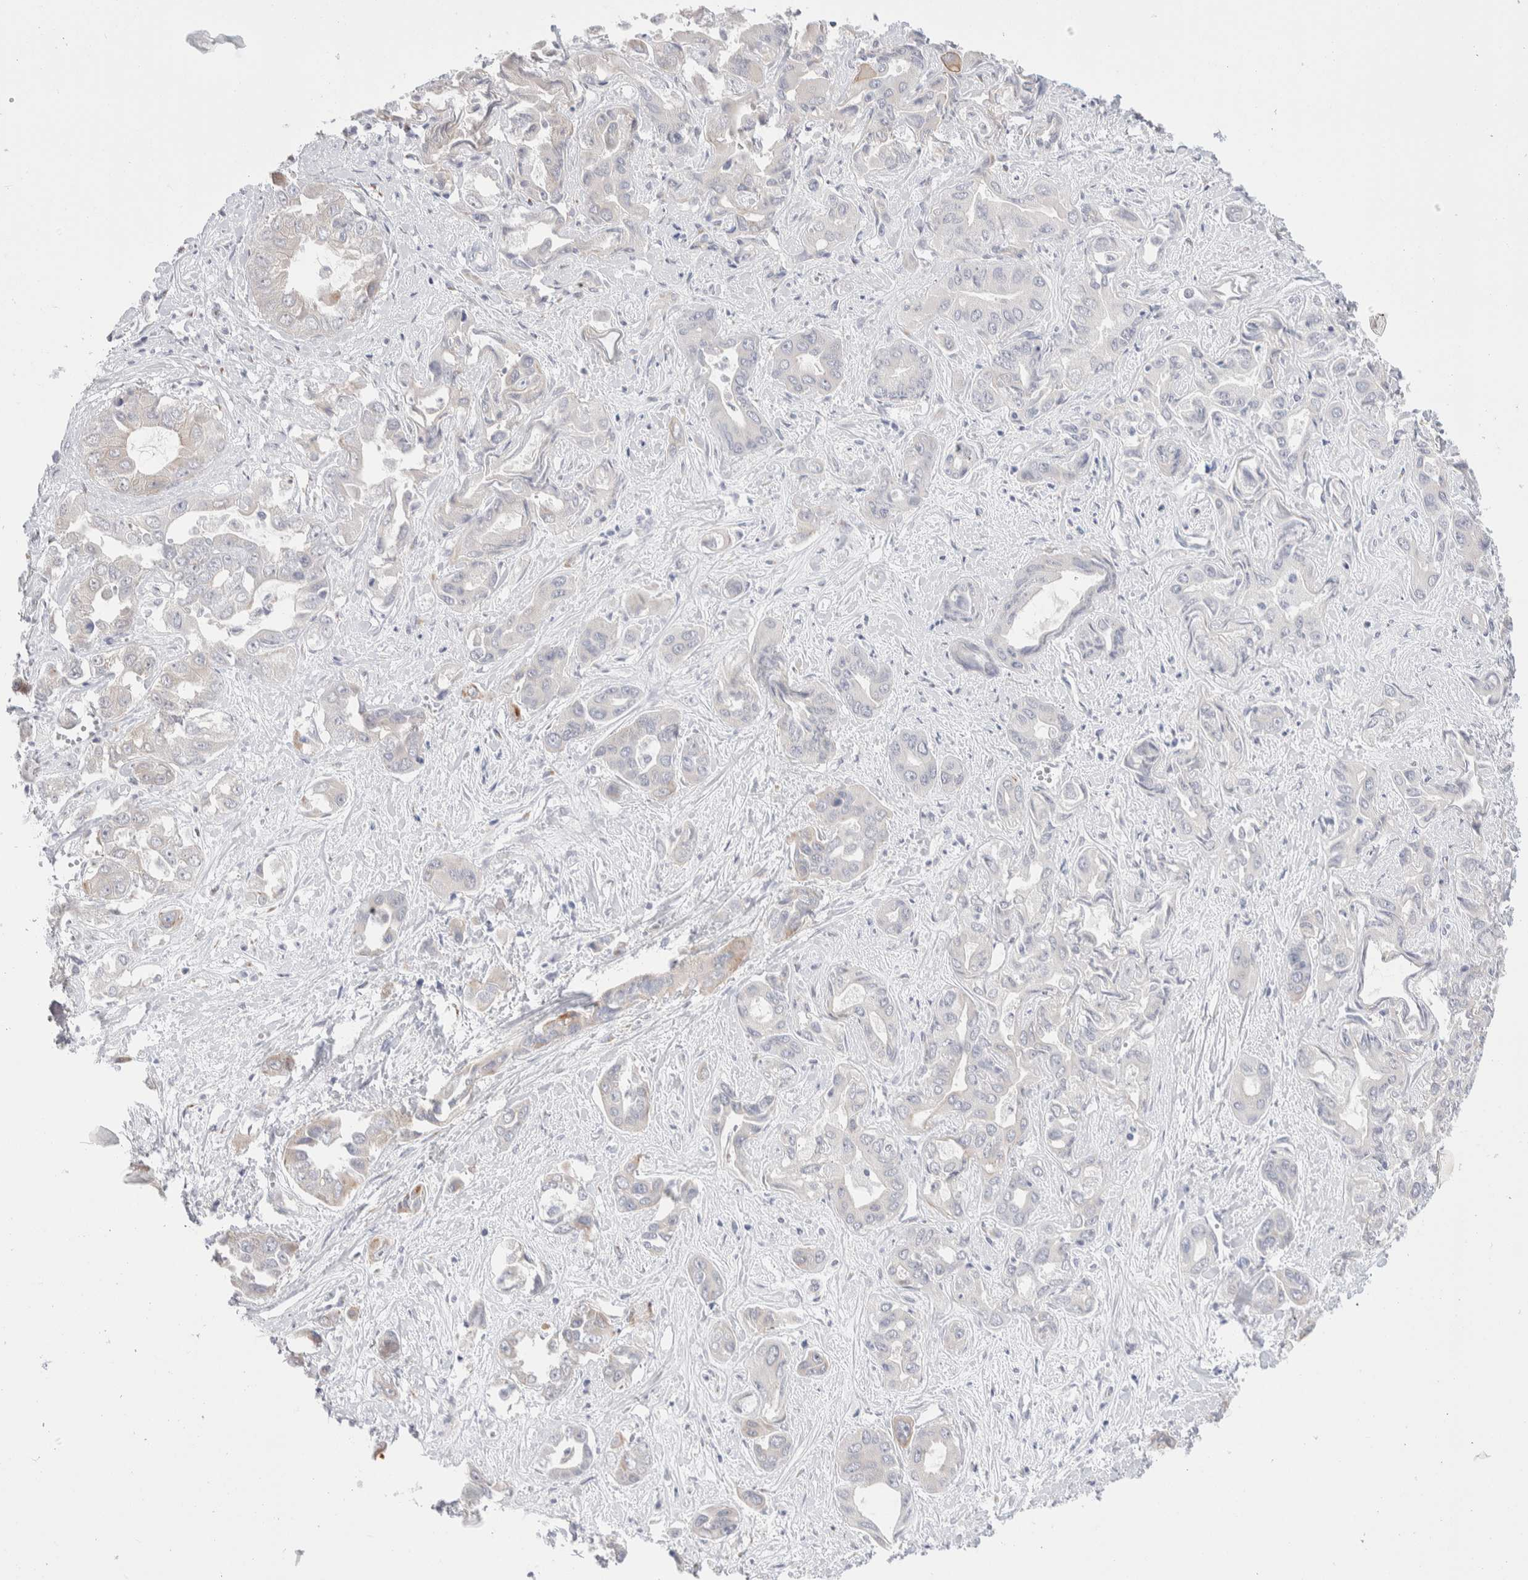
{"staining": {"intensity": "weak", "quantity": "25%-75%", "location": "cytoplasmic/membranous"}, "tissue": "liver cancer", "cell_type": "Tumor cells", "image_type": "cancer", "snomed": [{"axis": "morphology", "description": "Cholangiocarcinoma"}, {"axis": "topography", "description": "Liver"}], "caption": "Protein staining of cholangiocarcinoma (liver) tissue exhibits weak cytoplasmic/membranous expression in about 25%-75% of tumor cells. (DAB (3,3'-diaminobenzidine) IHC, brown staining for protein, blue staining for nuclei).", "gene": "C1orf112", "patient": {"sex": "female", "age": 52}}